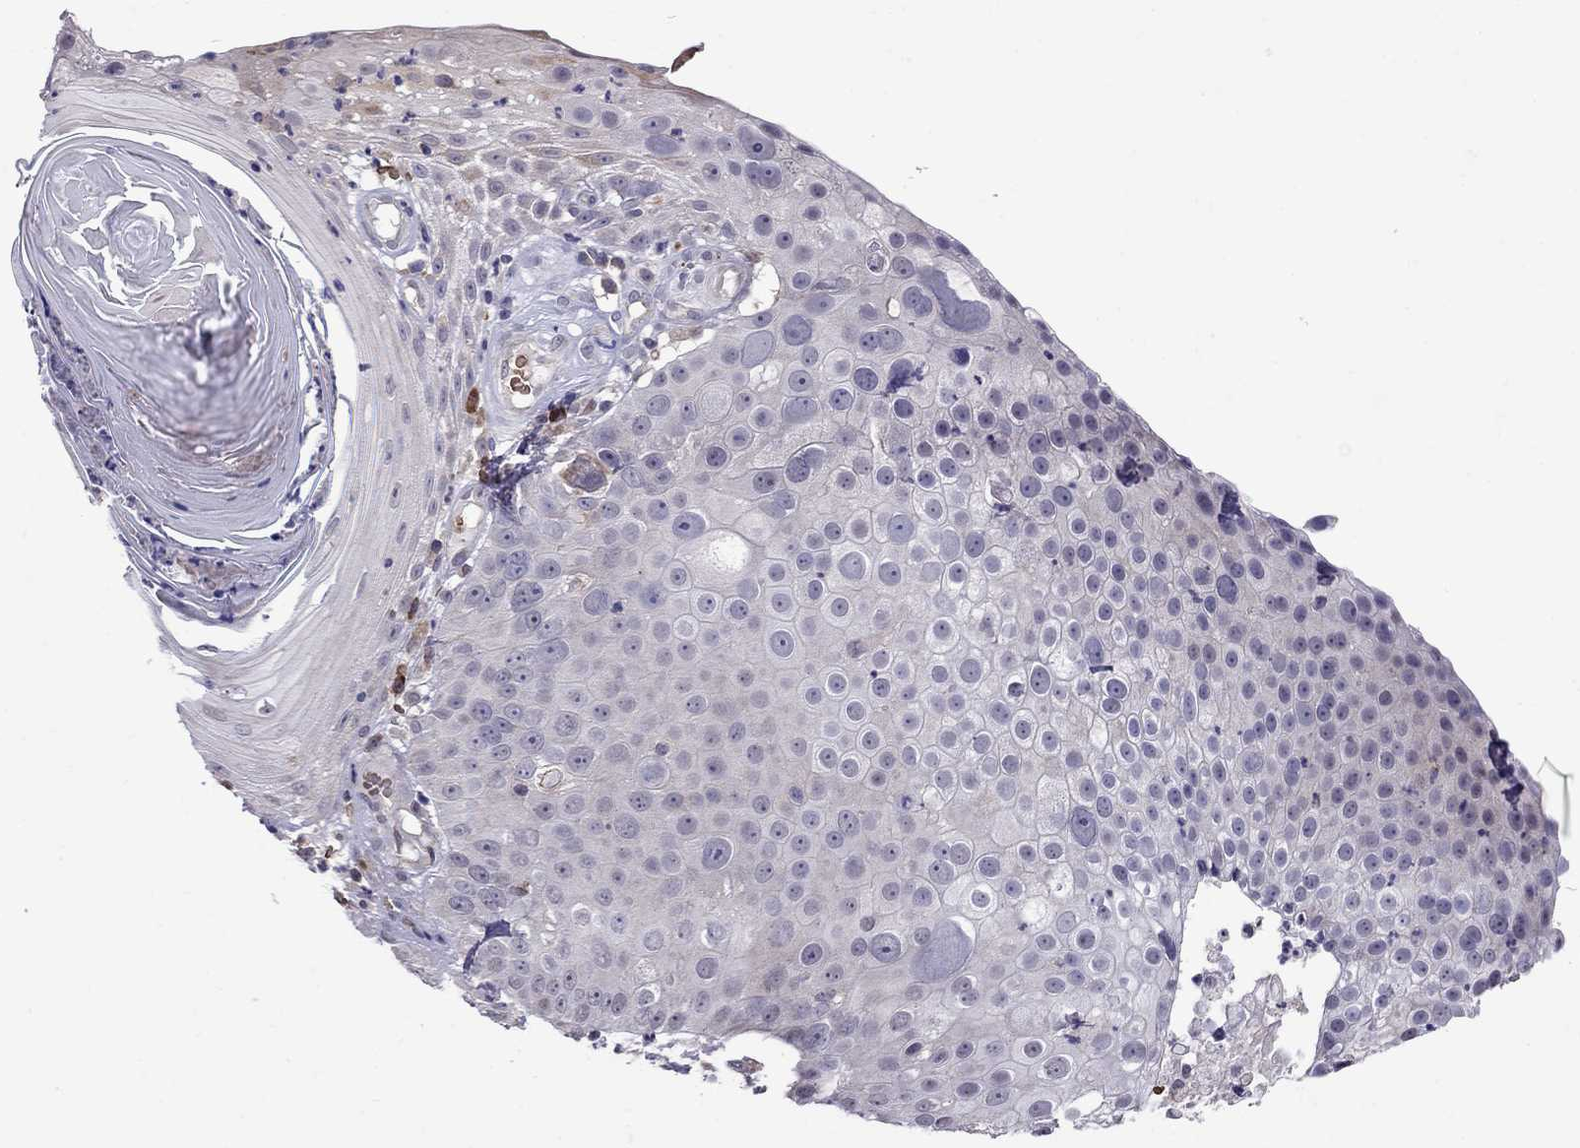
{"staining": {"intensity": "negative", "quantity": "none", "location": "none"}, "tissue": "skin cancer", "cell_type": "Tumor cells", "image_type": "cancer", "snomed": [{"axis": "morphology", "description": "Squamous cell carcinoma, NOS"}, {"axis": "topography", "description": "Skin"}], "caption": "The image reveals no staining of tumor cells in skin cancer (squamous cell carcinoma).", "gene": "ADAM28", "patient": {"sex": "male", "age": 71}}